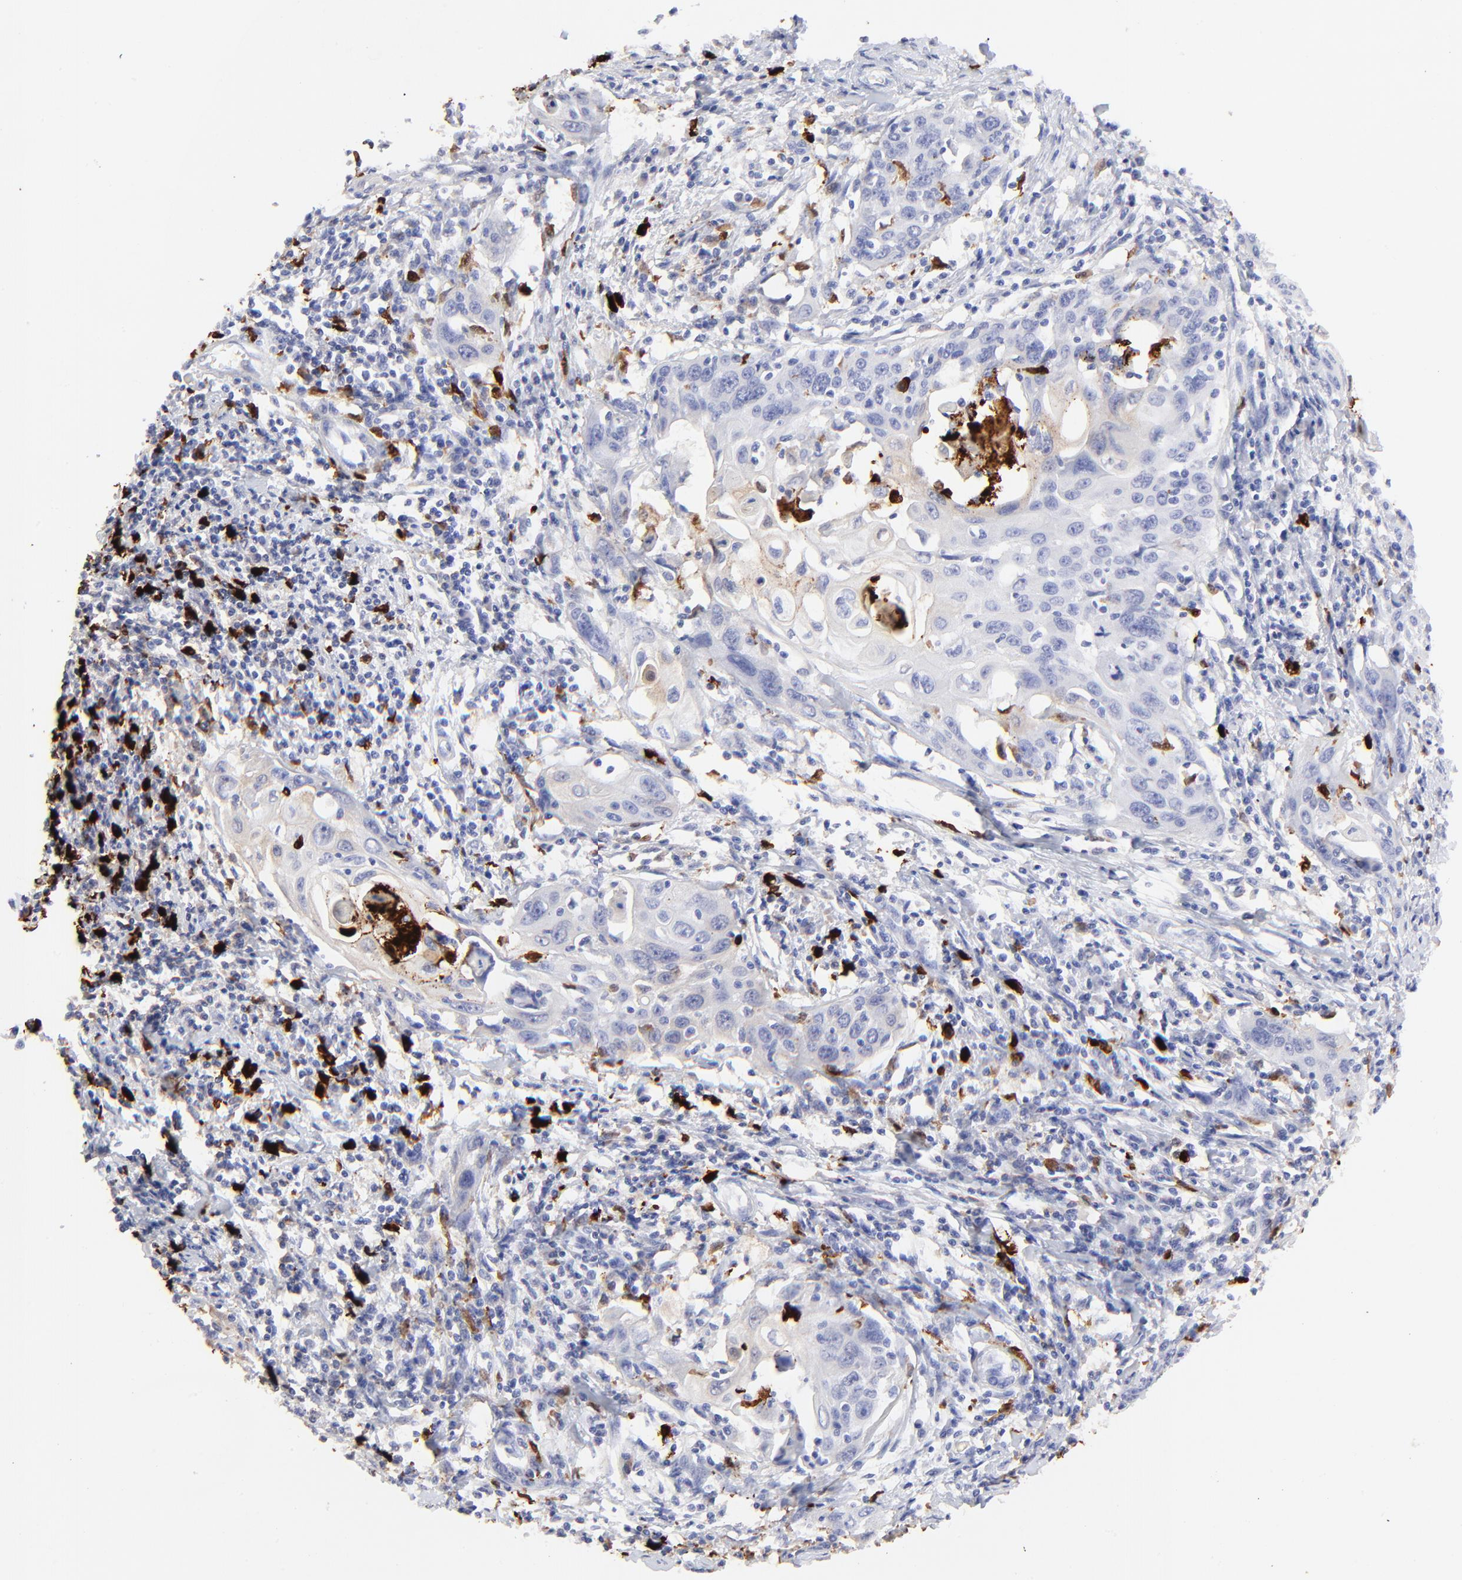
{"staining": {"intensity": "negative", "quantity": "none", "location": "none"}, "tissue": "cervical cancer", "cell_type": "Tumor cells", "image_type": "cancer", "snomed": [{"axis": "morphology", "description": "Squamous cell carcinoma, NOS"}, {"axis": "topography", "description": "Cervix"}], "caption": "IHC of human cervical cancer displays no positivity in tumor cells. (DAB immunohistochemistry (IHC) with hematoxylin counter stain).", "gene": "S100A12", "patient": {"sex": "female", "age": 54}}